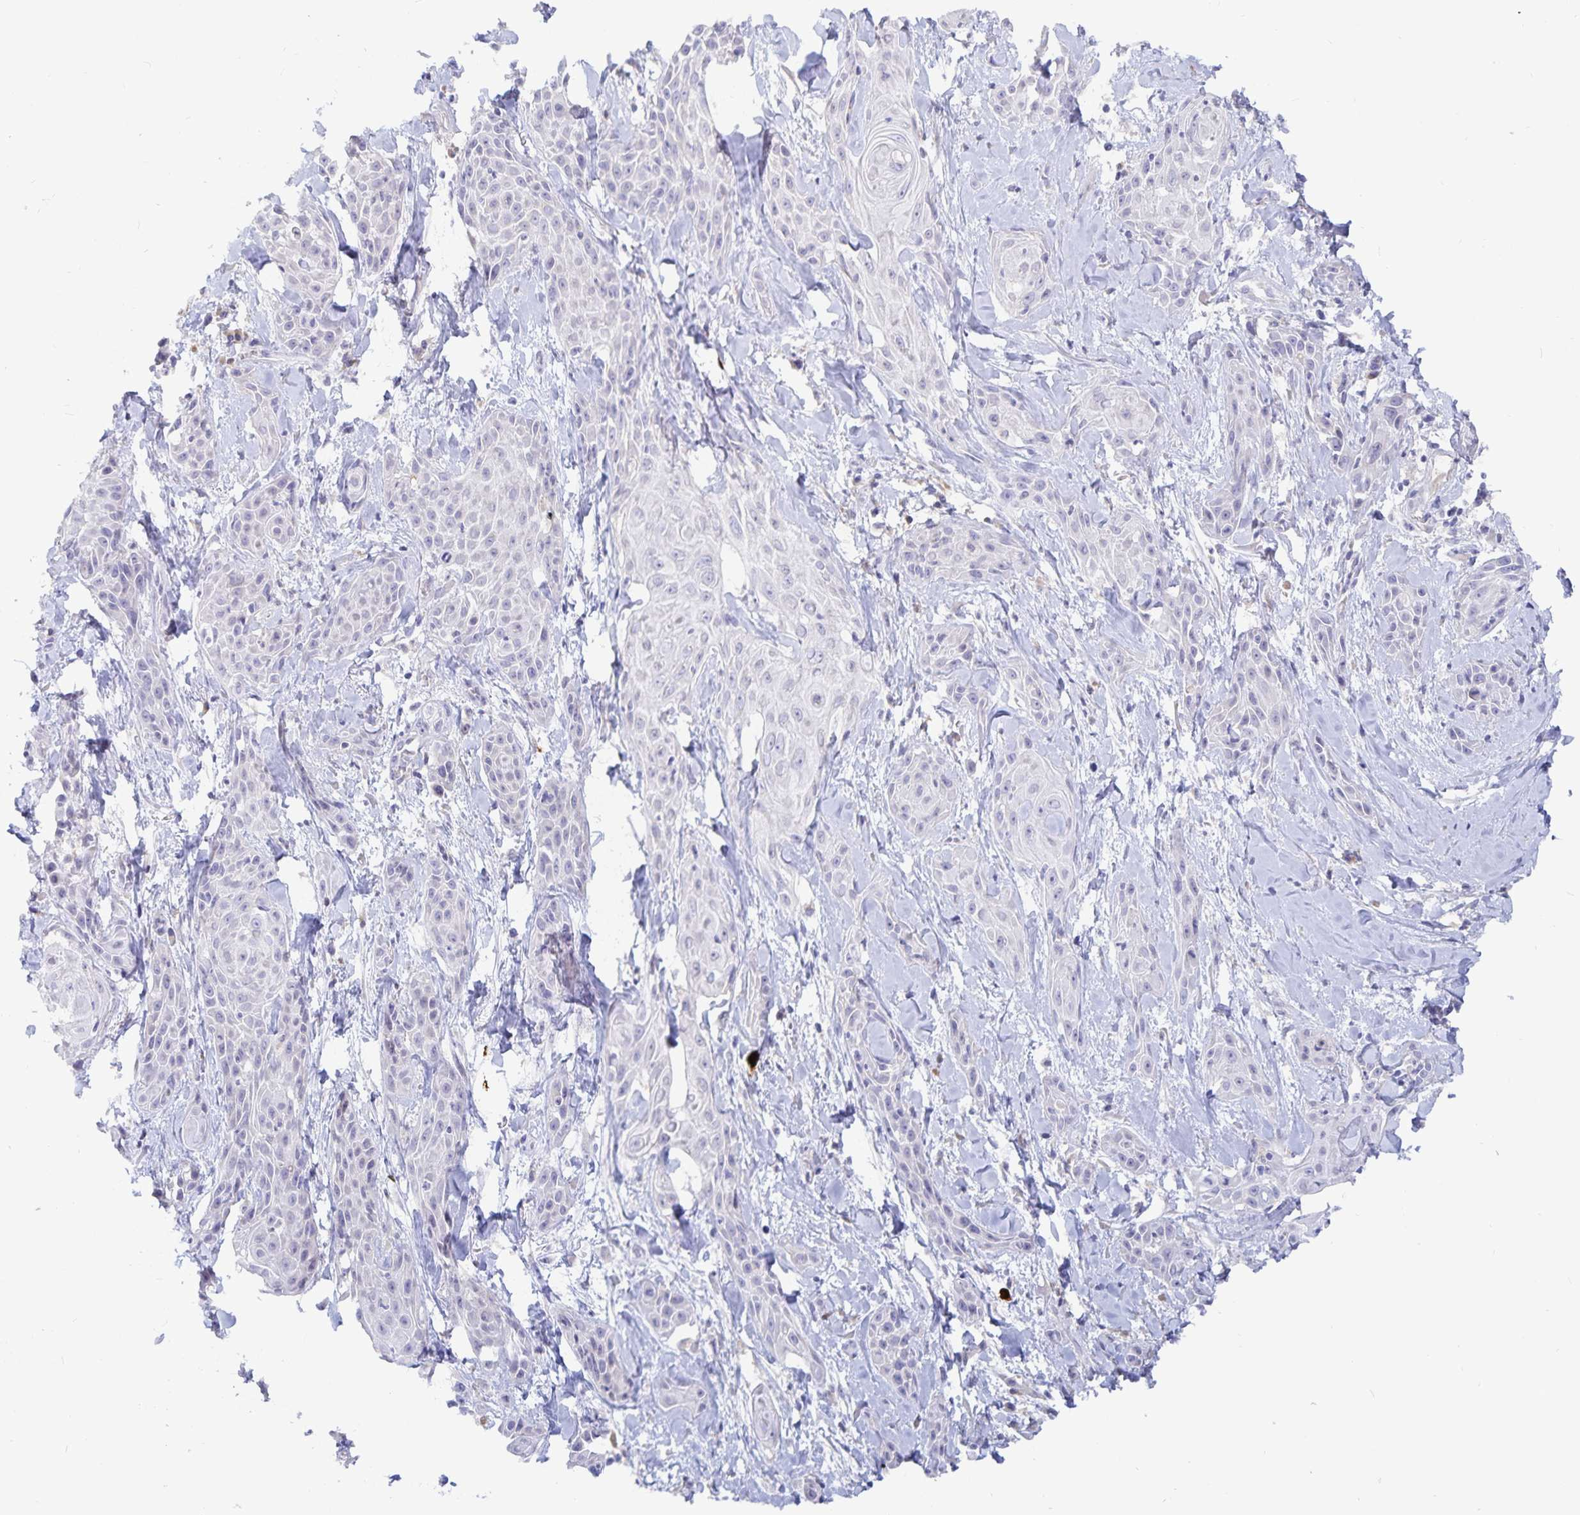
{"staining": {"intensity": "negative", "quantity": "none", "location": "none"}, "tissue": "skin cancer", "cell_type": "Tumor cells", "image_type": "cancer", "snomed": [{"axis": "morphology", "description": "Squamous cell carcinoma, NOS"}, {"axis": "topography", "description": "Skin"}, {"axis": "topography", "description": "Anal"}], "caption": "A micrograph of skin cancer stained for a protein demonstrates no brown staining in tumor cells.", "gene": "PKHD1", "patient": {"sex": "male", "age": 64}}